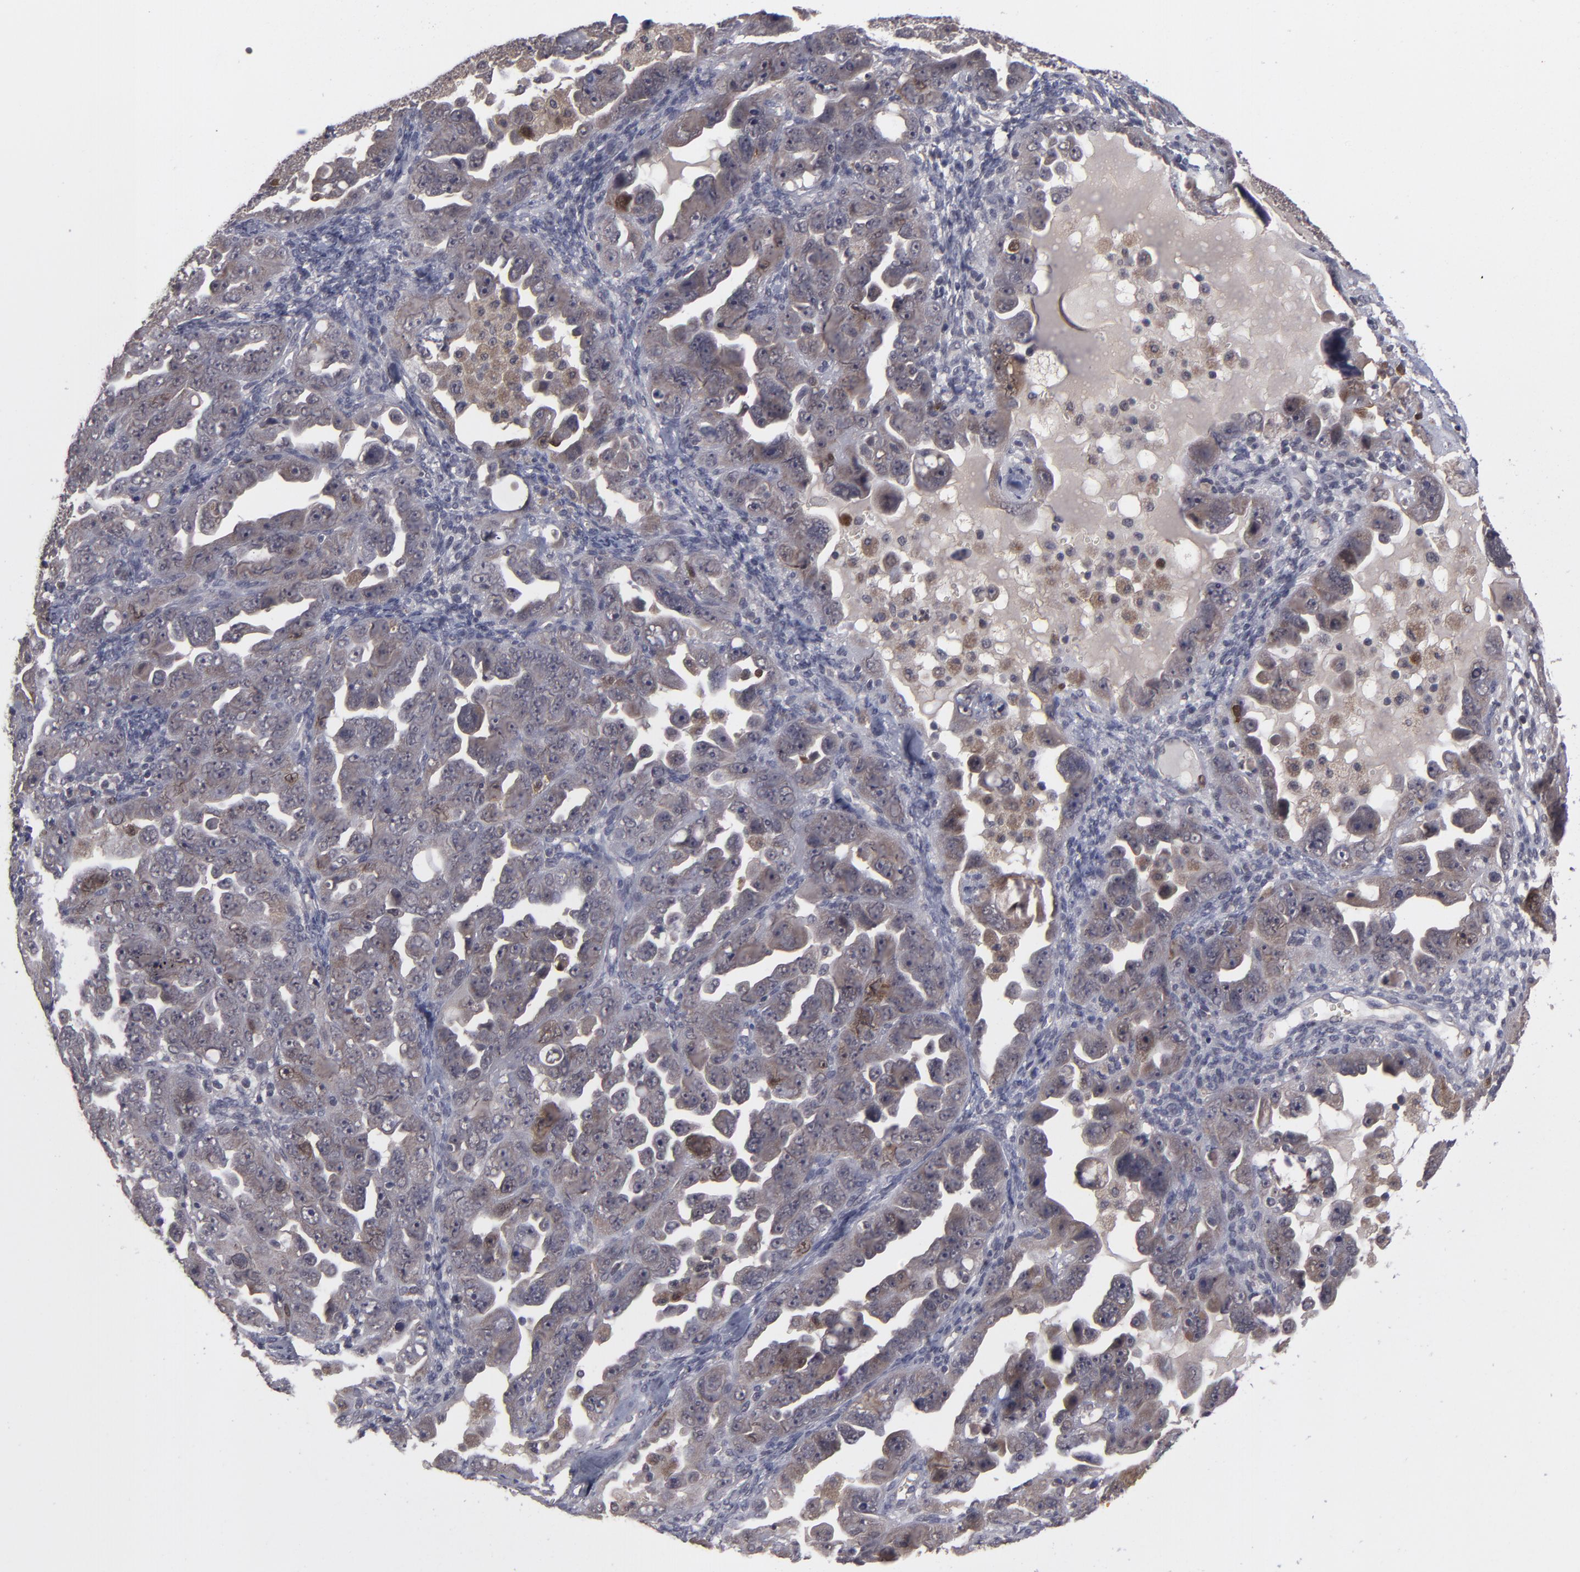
{"staining": {"intensity": "moderate", "quantity": ">75%", "location": "cytoplasmic/membranous"}, "tissue": "ovarian cancer", "cell_type": "Tumor cells", "image_type": "cancer", "snomed": [{"axis": "morphology", "description": "Cystadenocarcinoma, serous, NOS"}, {"axis": "topography", "description": "Ovary"}], "caption": "IHC (DAB) staining of ovarian serous cystadenocarcinoma demonstrates moderate cytoplasmic/membranous protein staining in approximately >75% of tumor cells.", "gene": "TYMS", "patient": {"sex": "female", "age": 66}}